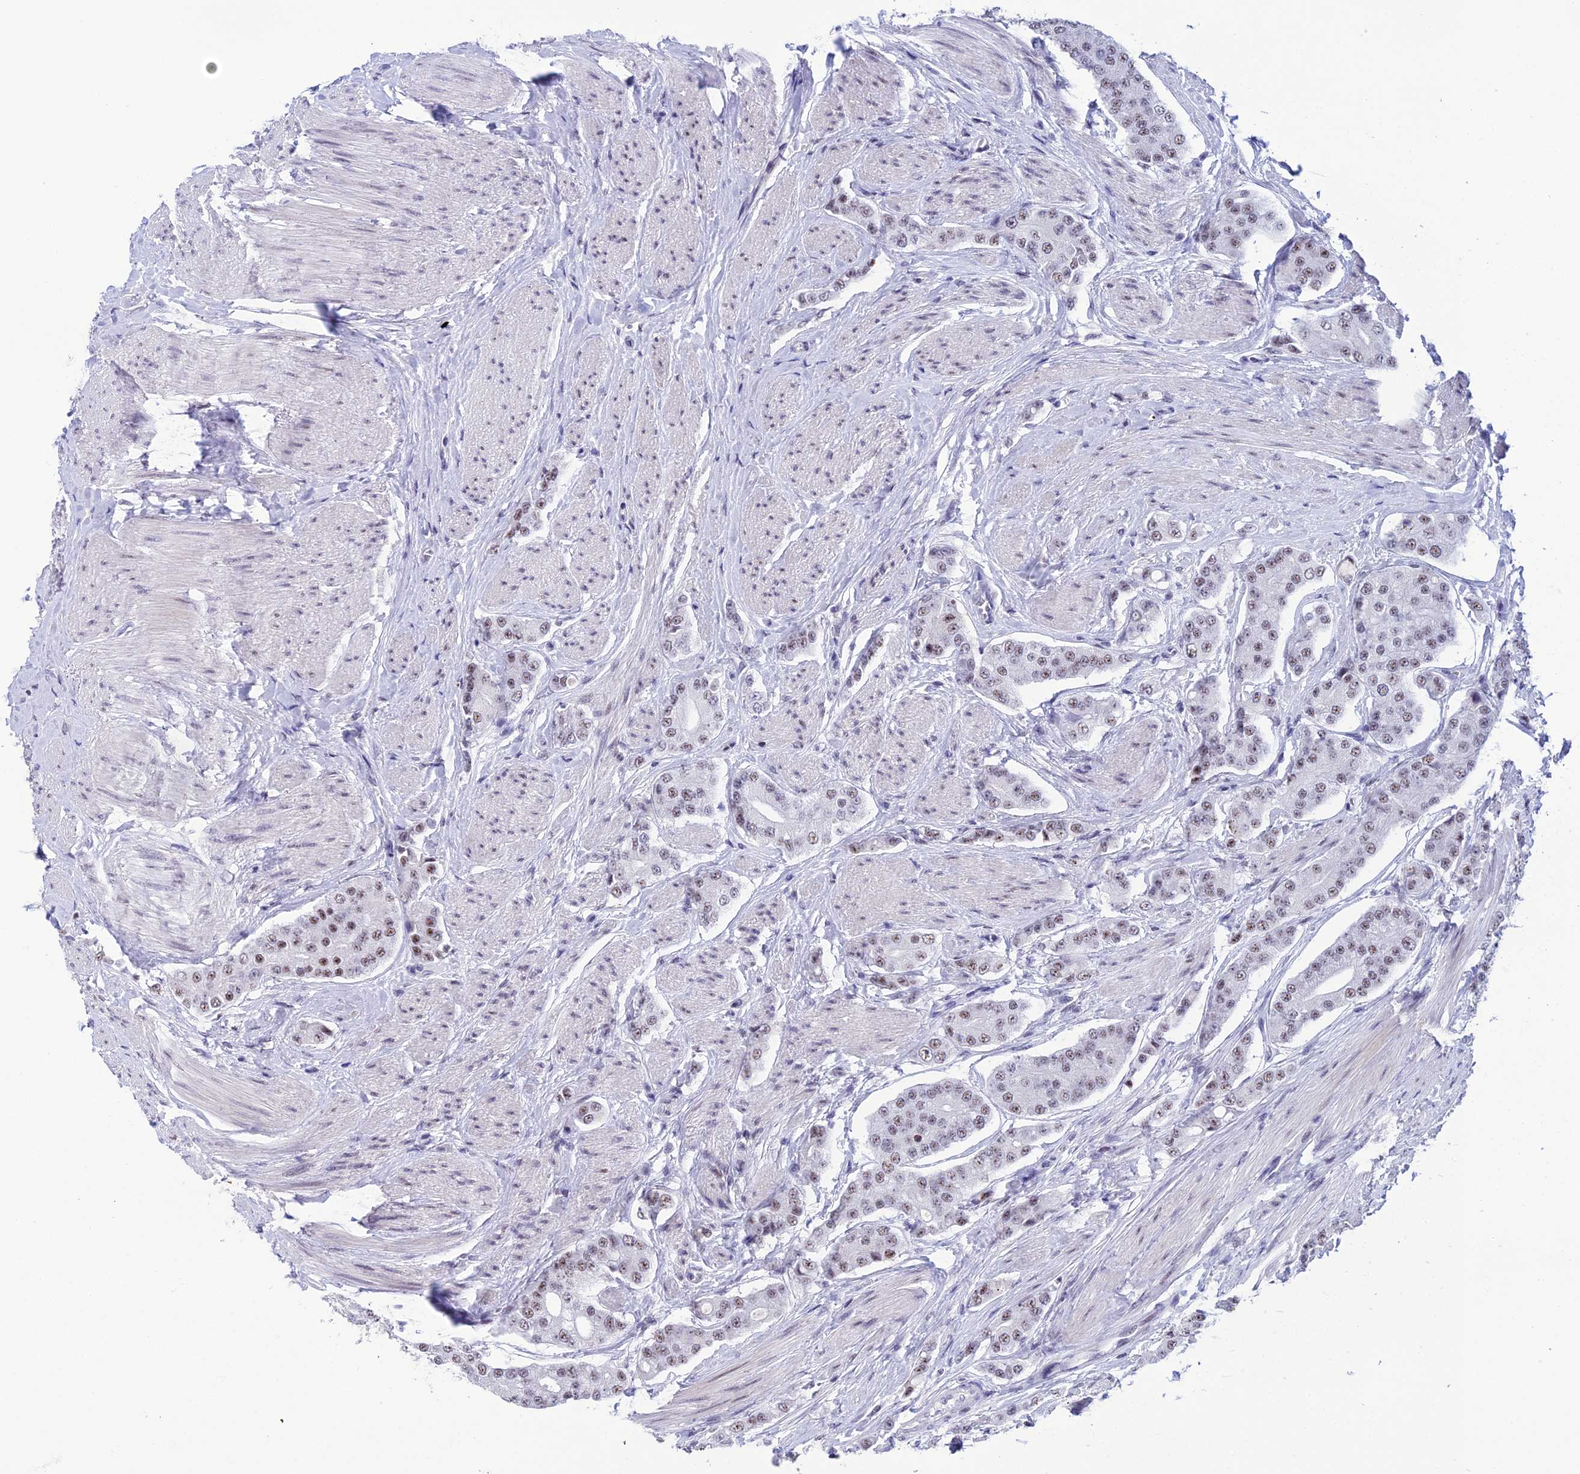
{"staining": {"intensity": "weak", "quantity": ">75%", "location": "nuclear"}, "tissue": "prostate cancer", "cell_type": "Tumor cells", "image_type": "cancer", "snomed": [{"axis": "morphology", "description": "Adenocarcinoma, High grade"}, {"axis": "topography", "description": "Prostate"}], "caption": "A high-resolution photomicrograph shows immunohistochemistry staining of prostate cancer (adenocarcinoma (high-grade)), which displays weak nuclear staining in approximately >75% of tumor cells.", "gene": "MFSD2B", "patient": {"sex": "male", "age": 71}}